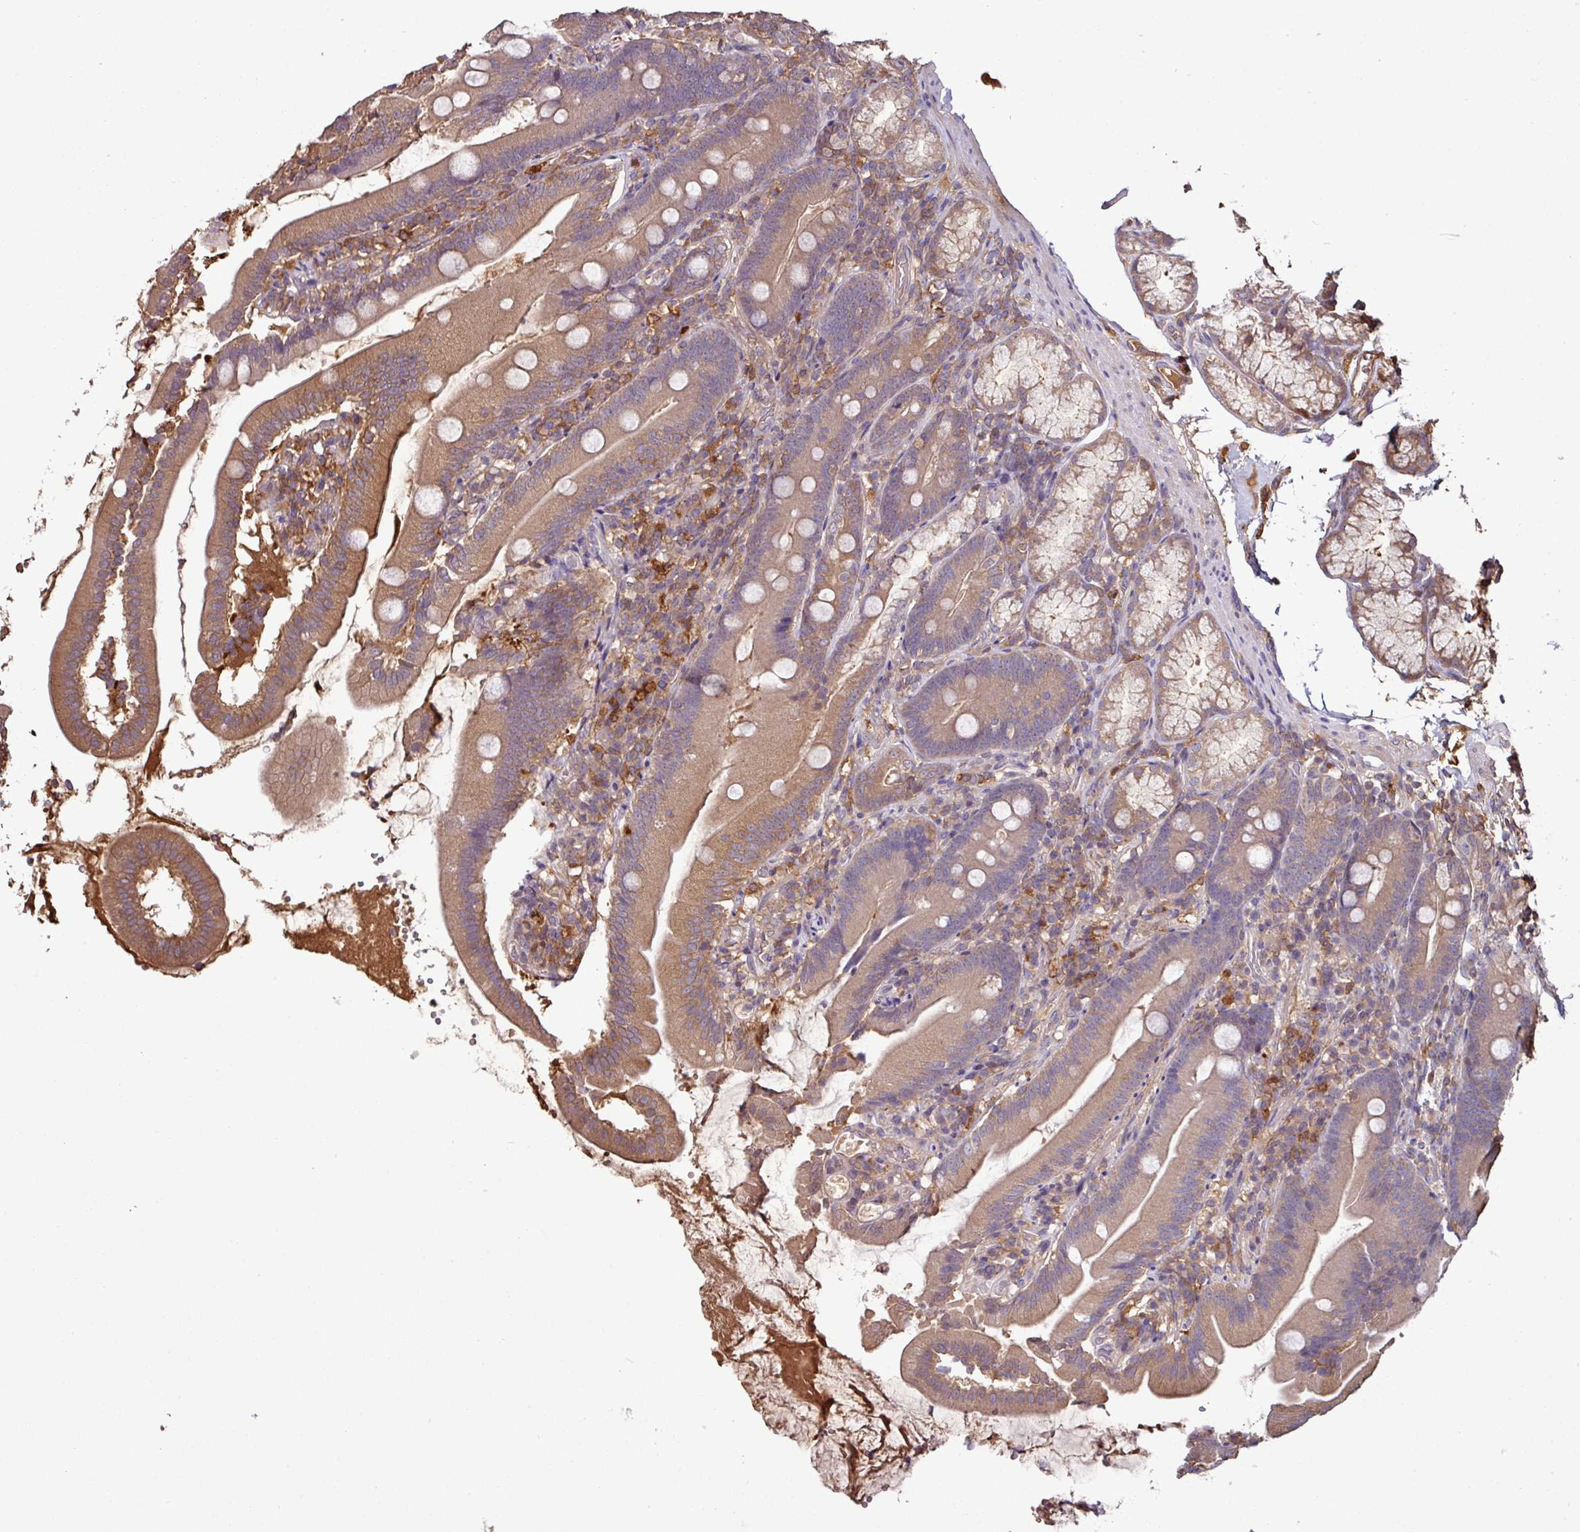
{"staining": {"intensity": "moderate", "quantity": ">75%", "location": "cytoplasmic/membranous"}, "tissue": "duodenum", "cell_type": "Glandular cells", "image_type": "normal", "snomed": [{"axis": "morphology", "description": "Normal tissue, NOS"}, {"axis": "topography", "description": "Duodenum"}], "caption": "About >75% of glandular cells in benign duodenum reveal moderate cytoplasmic/membranous protein positivity as visualized by brown immunohistochemical staining.", "gene": "GNPDA1", "patient": {"sex": "female", "age": 67}}